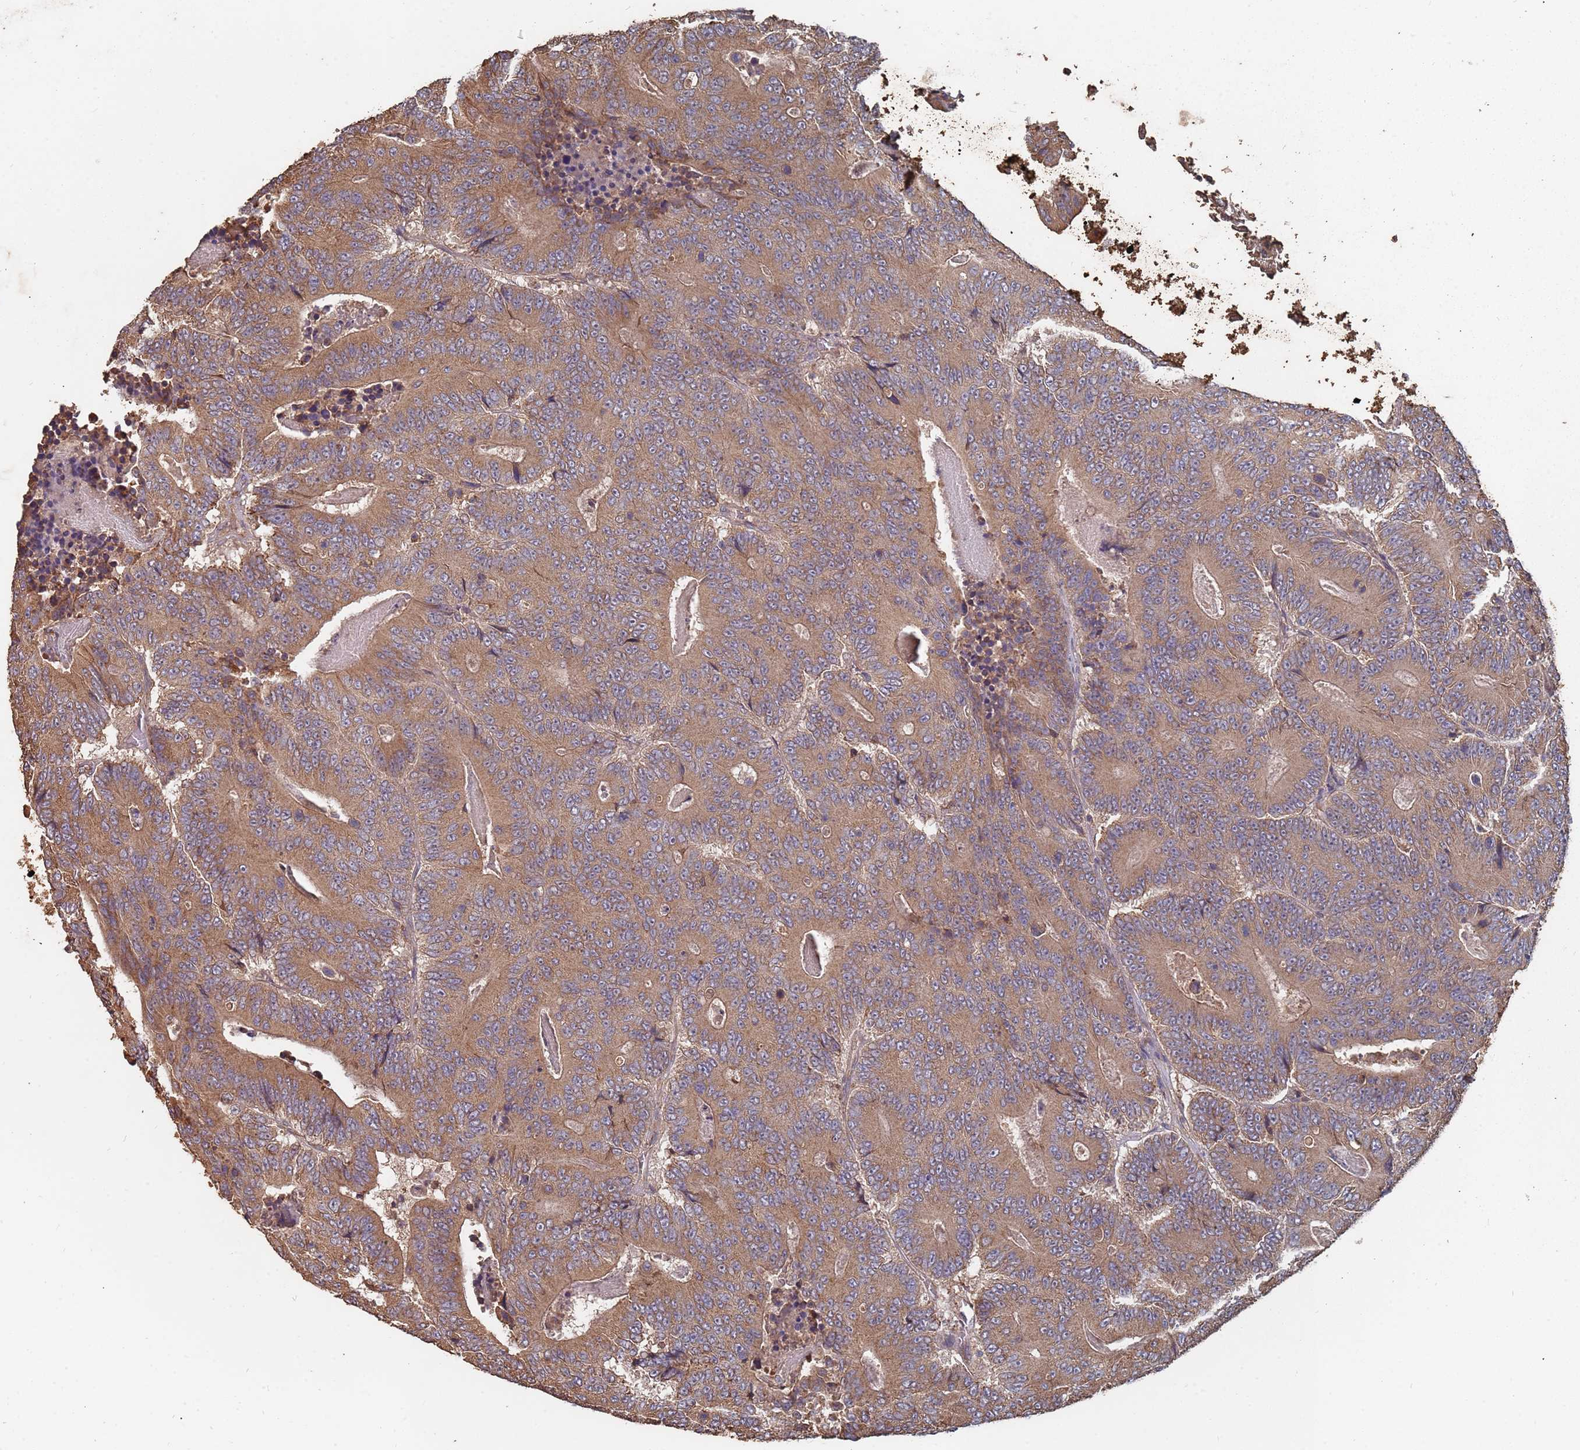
{"staining": {"intensity": "moderate", "quantity": ">75%", "location": "cytoplasmic/membranous"}, "tissue": "colorectal cancer", "cell_type": "Tumor cells", "image_type": "cancer", "snomed": [{"axis": "morphology", "description": "Adenocarcinoma, NOS"}, {"axis": "topography", "description": "Colon"}], "caption": "An immunohistochemistry histopathology image of tumor tissue is shown. Protein staining in brown shows moderate cytoplasmic/membranous positivity in colorectal cancer (adenocarcinoma) within tumor cells. The staining was performed using DAB to visualize the protein expression in brown, while the nuclei were stained in blue with hematoxylin (Magnification: 20x).", "gene": "ATG5", "patient": {"sex": "male", "age": 83}}